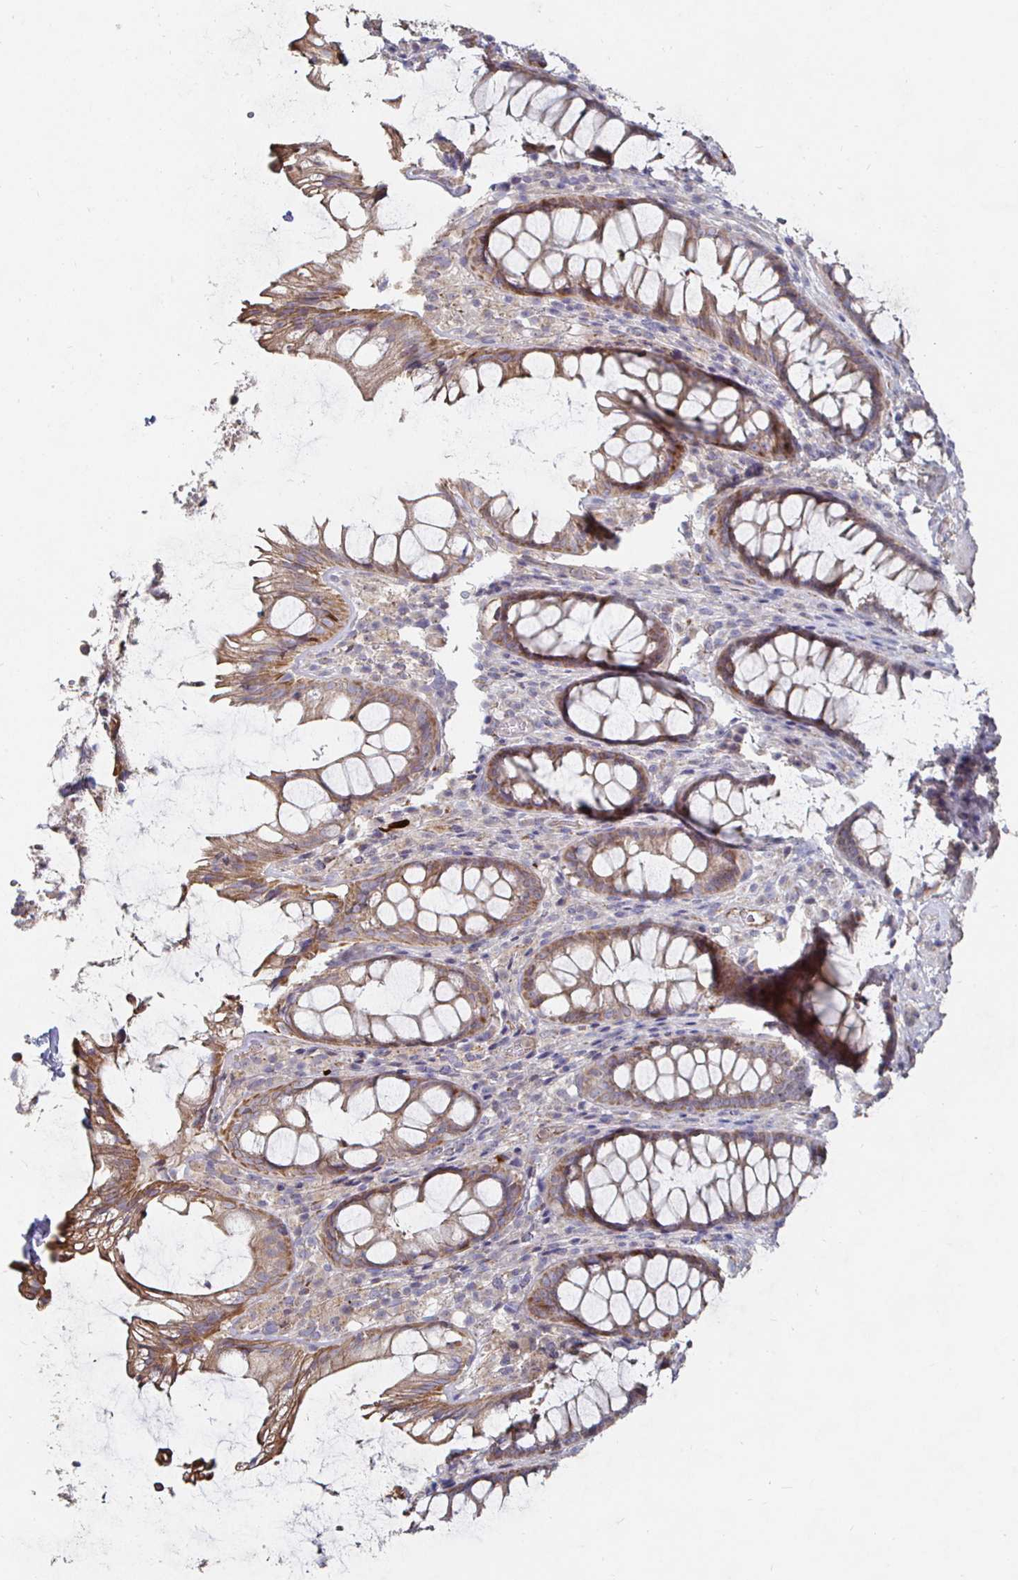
{"staining": {"intensity": "moderate", "quantity": "25%-75%", "location": "cytoplasmic/membranous"}, "tissue": "rectum", "cell_type": "Glandular cells", "image_type": "normal", "snomed": [{"axis": "morphology", "description": "Normal tissue, NOS"}, {"axis": "topography", "description": "Rectum"}], "caption": "This photomicrograph displays immunohistochemistry (IHC) staining of normal rectum, with medium moderate cytoplasmic/membranous staining in about 25%-75% of glandular cells.", "gene": "NRSN1", "patient": {"sex": "male", "age": 72}}